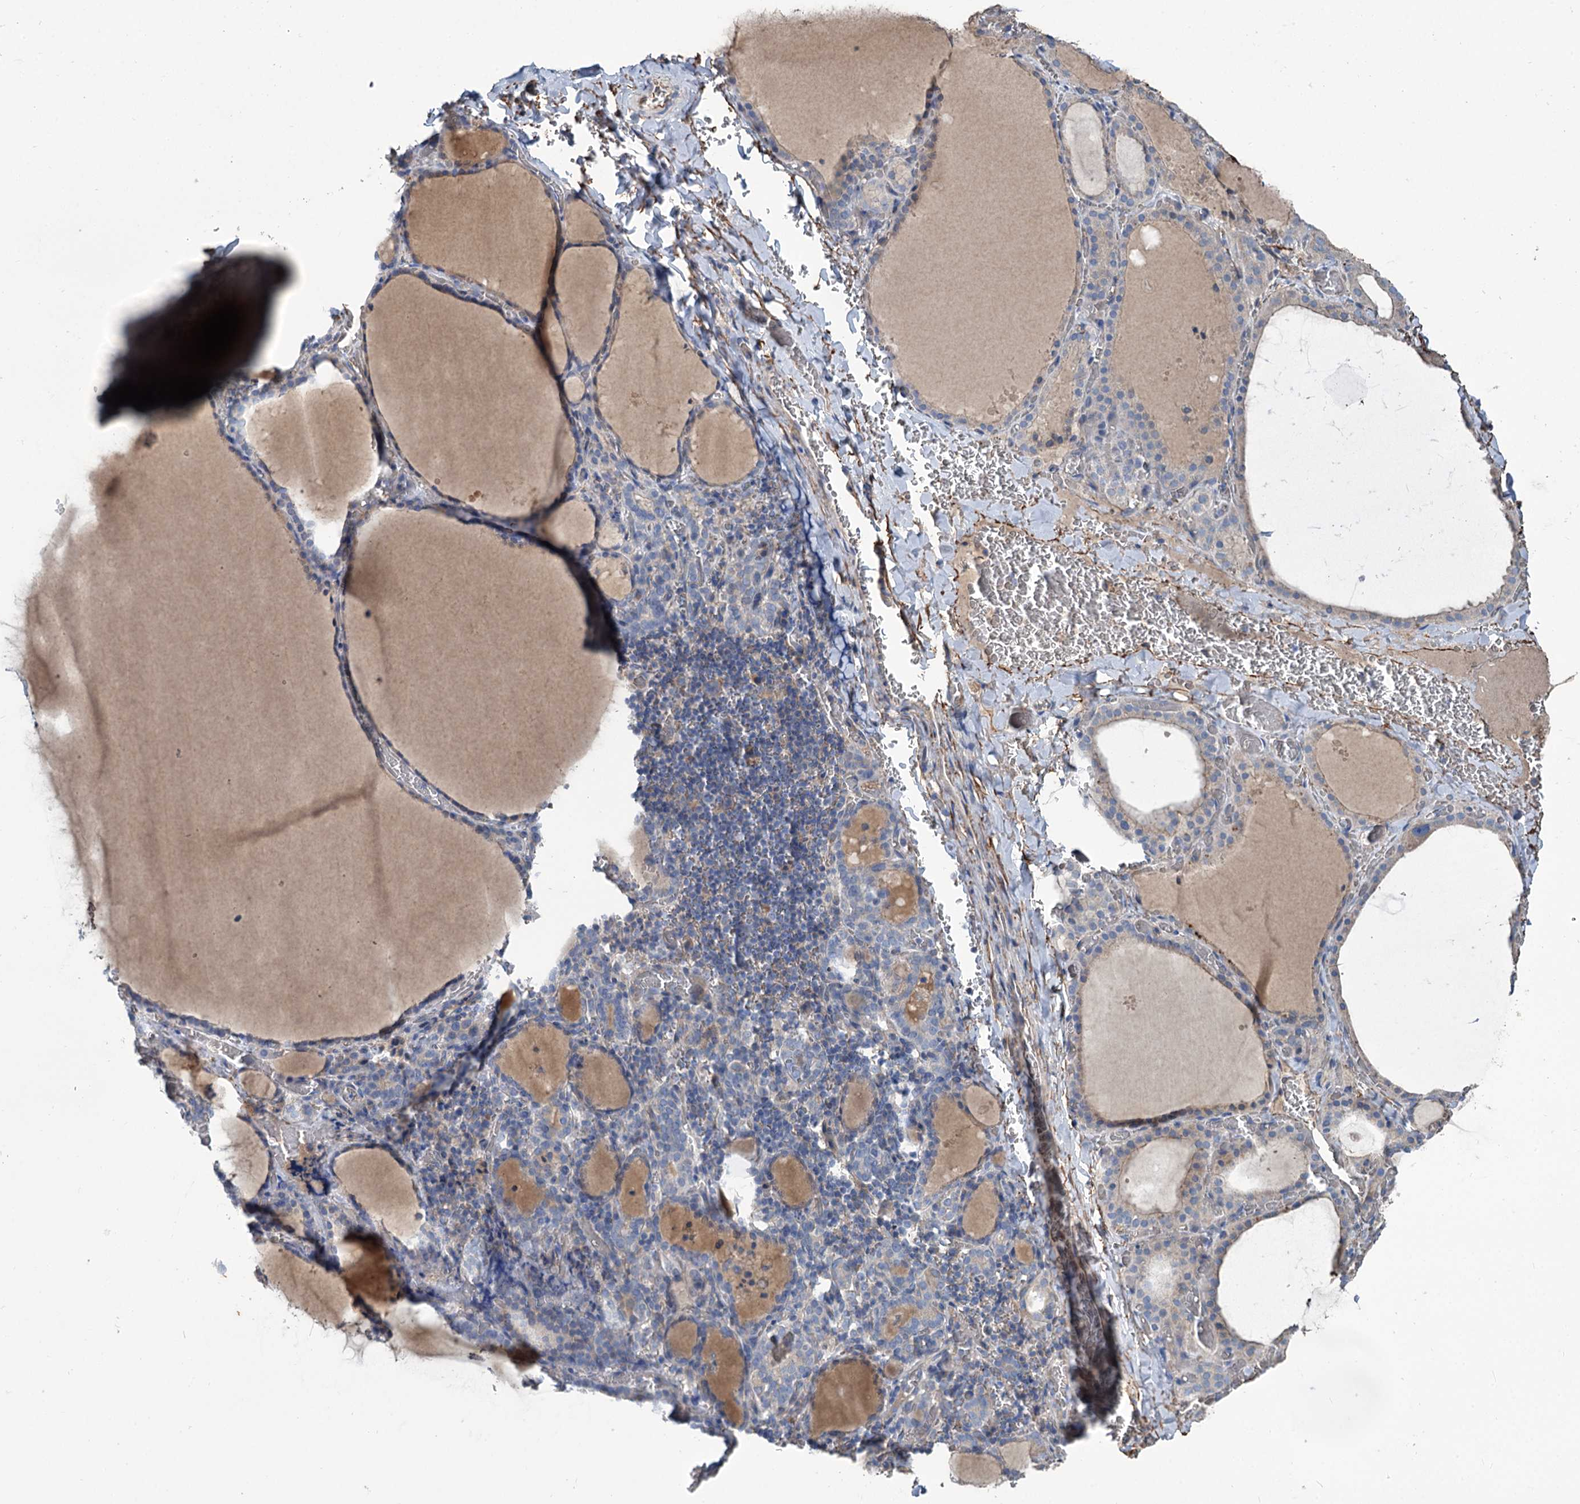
{"staining": {"intensity": "weak", "quantity": "25%-75%", "location": "cytoplasmic/membranous"}, "tissue": "thyroid gland", "cell_type": "Glandular cells", "image_type": "normal", "snomed": [{"axis": "morphology", "description": "Normal tissue, NOS"}, {"axis": "topography", "description": "Thyroid gland"}], "caption": "Unremarkable thyroid gland shows weak cytoplasmic/membranous staining in approximately 25%-75% of glandular cells, visualized by immunohistochemistry.", "gene": "URAD", "patient": {"sex": "female", "age": 39}}